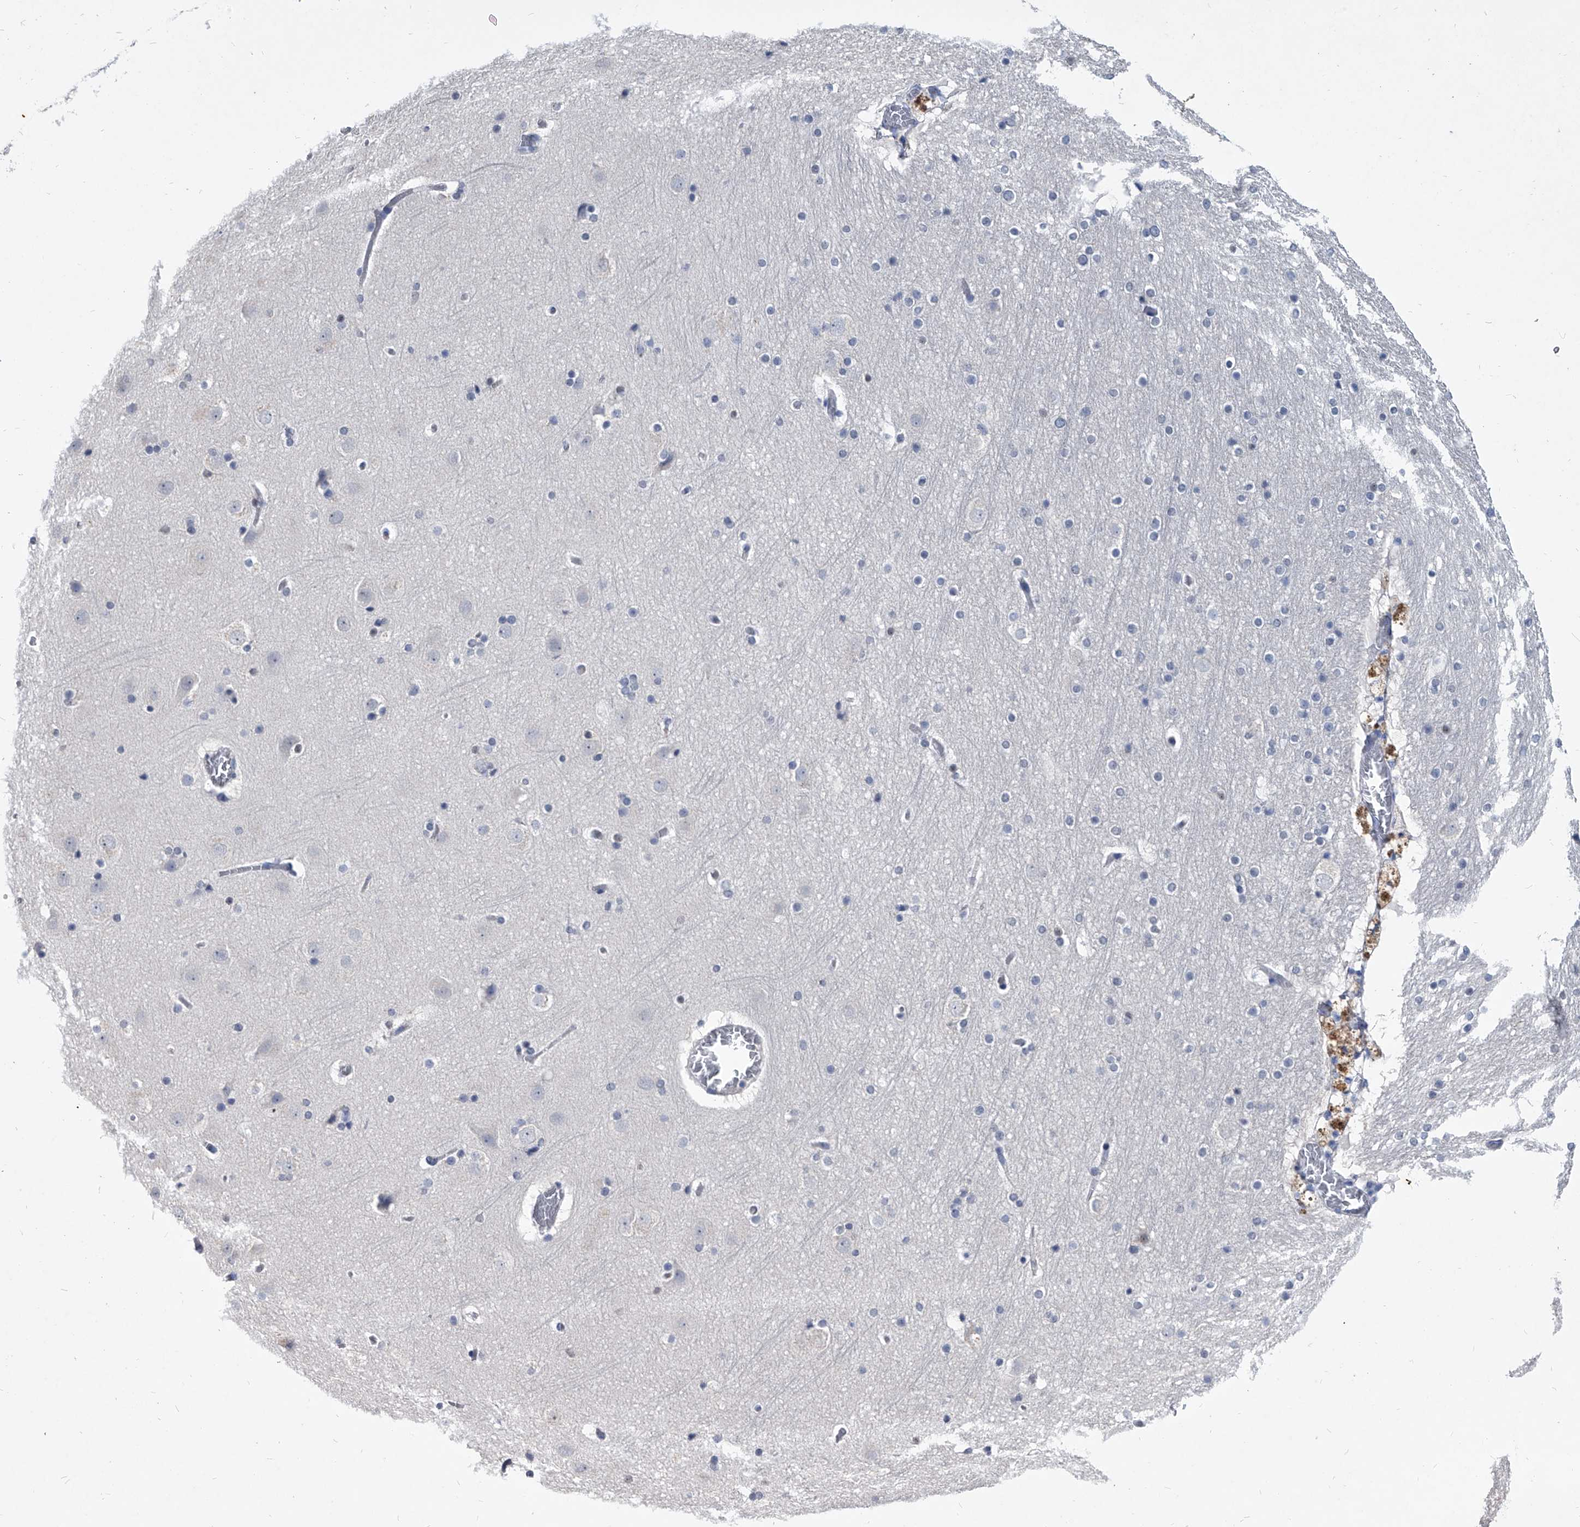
{"staining": {"intensity": "negative", "quantity": "none", "location": "none"}, "tissue": "cerebral cortex", "cell_type": "Endothelial cells", "image_type": "normal", "snomed": [{"axis": "morphology", "description": "Normal tissue, NOS"}, {"axis": "topography", "description": "Cerebral cortex"}], "caption": "Endothelial cells are negative for protein expression in benign human cerebral cortex. Brightfield microscopy of IHC stained with DAB (3,3'-diaminobenzidine) (brown) and hematoxylin (blue), captured at high magnification.", "gene": "BCAS1", "patient": {"sex": "male", "age": 57}}